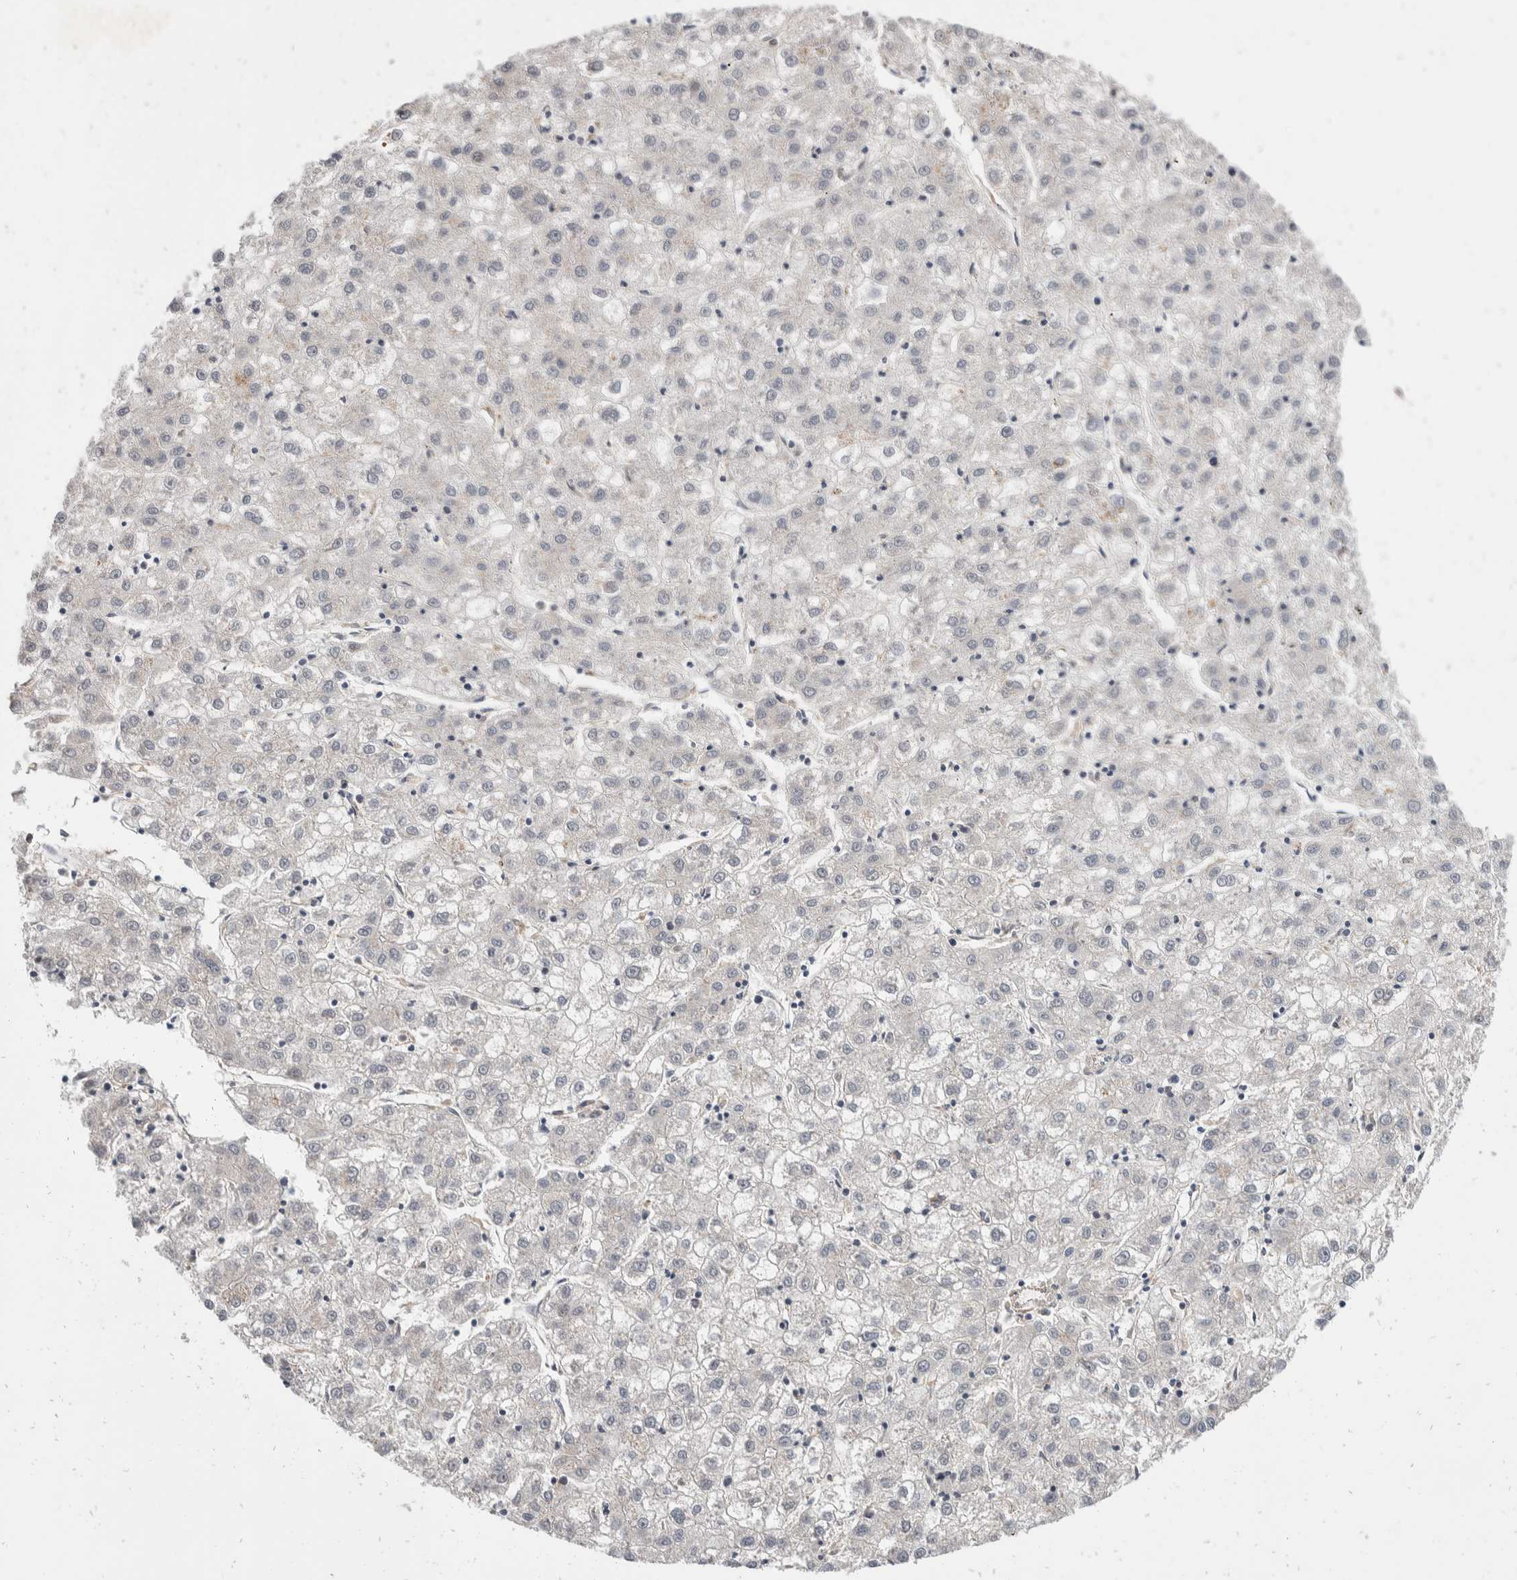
{"staining": {"intensity": "negative", "quantity": "none", "location": "none"}, "tissue": "liver cancer", "cell_type": "Tumor cells", "image_type": "cancer", "snomed": [{"axis": "morphology", "description": "Carcinoma, Hepatocellular, NOS"}, {"axis": "topography", "description": "Liver"}], "caption": "IHC of liver hepatocellular carcinoma demonstrates no staining in tumor cells.", "gene": "ZNF703", "patient": {"sex": "male", "age": 72}}